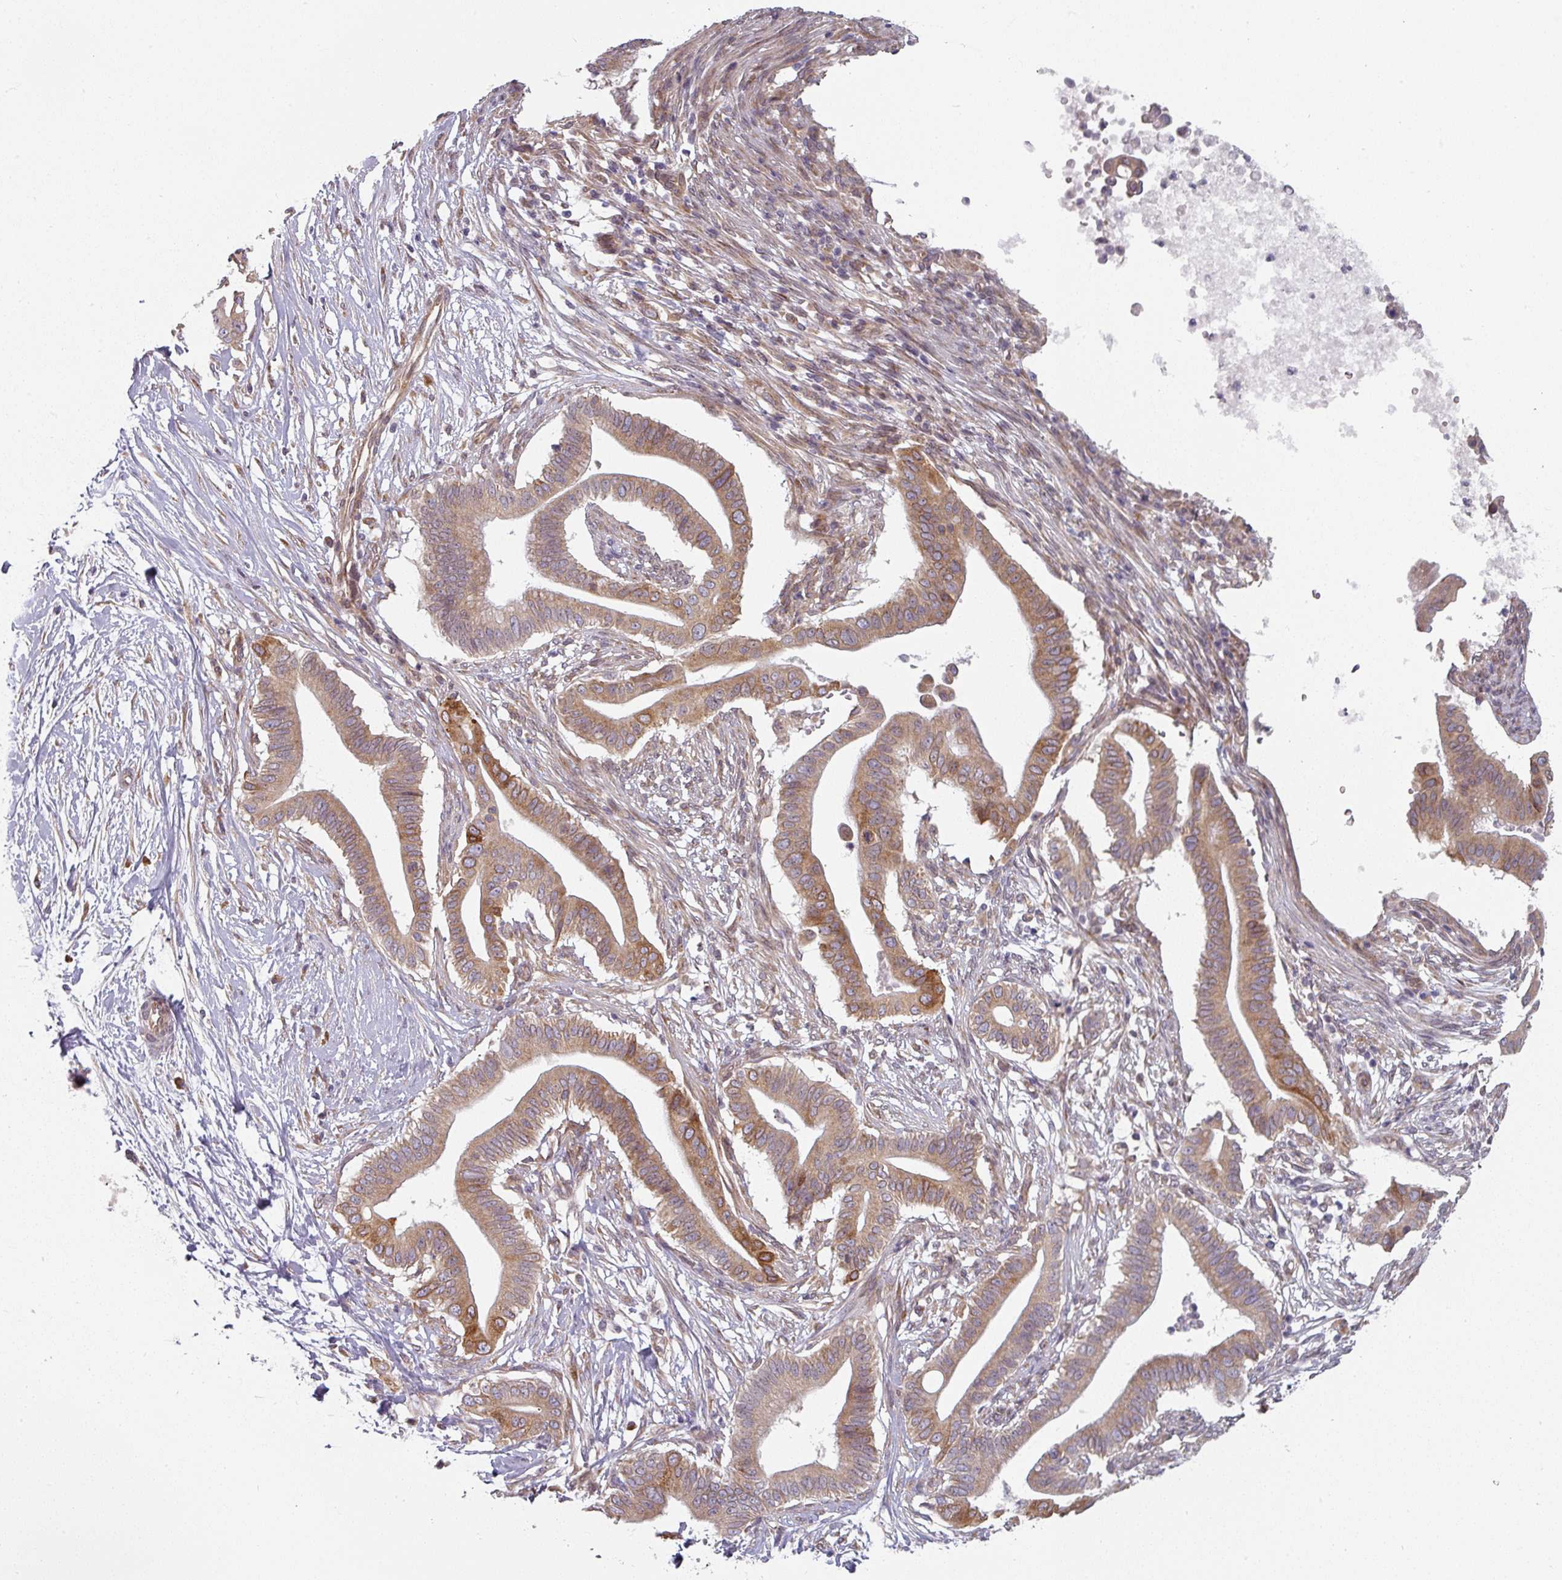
{"staining": {"intensity": "moderate", "quantity": ">75%", "location": "cytoplasmic/membranous"}, "tissue": "pancreatic cancer", "cell_type": "Tumor cells", "image_type": "cancer", "snomed": [{"axis": "morphology", "description": "Adenocarcinoma, NOS"}, {"axis": "topography", "description": "Pancreas"}], "caption": "A photomicrograph of human pancreatic cancer (adenocarcinoma) stained for a protein reveals moderate cytoplasmic/membranous brown staining in tumor cells.", "gene": "TAPT1", "patient": {"sex": "male", "age": 68}}